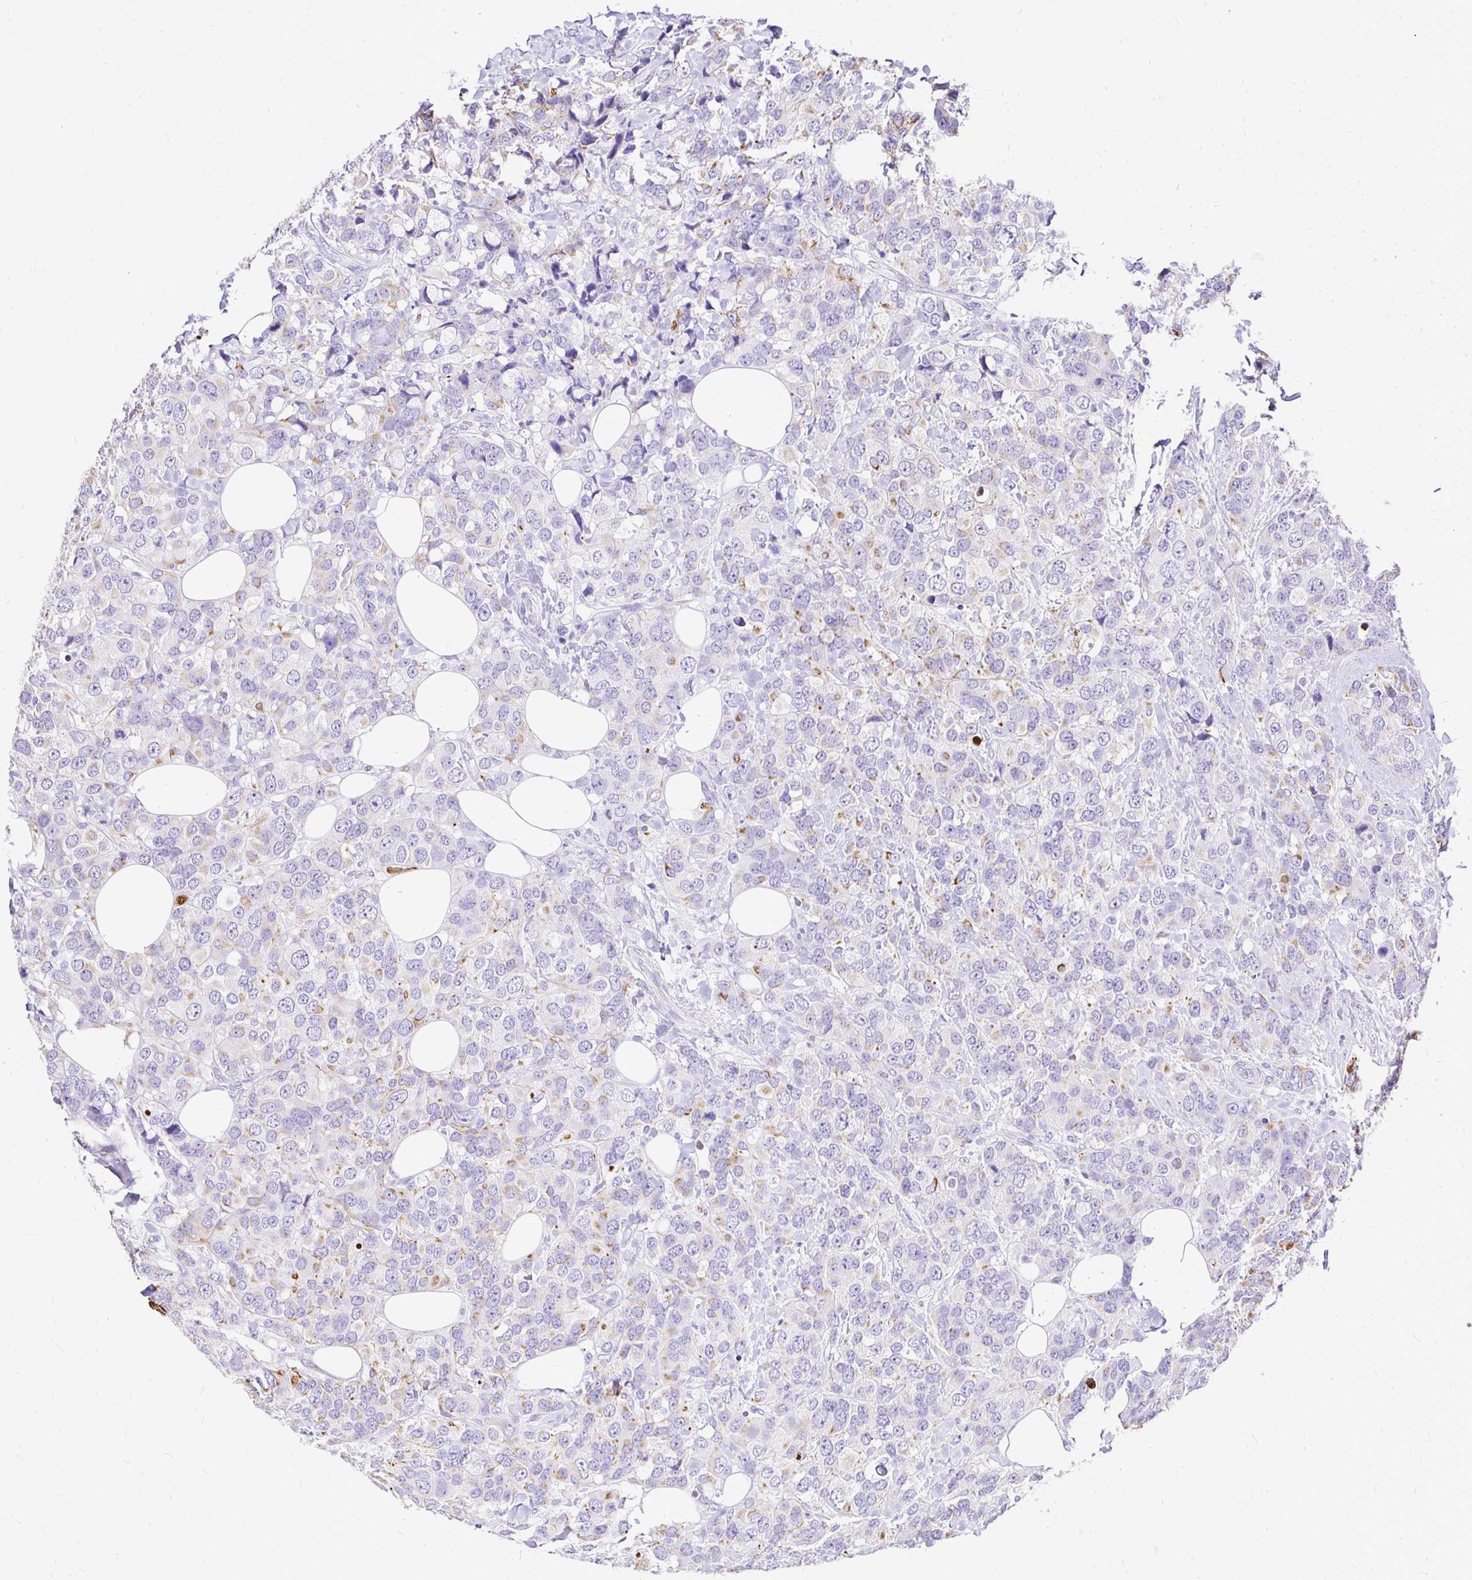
{"staining": {"intensity": "moderate", "quantity": "<25%", "location": "cytoplasmic/membranous"}, "tissue": "breast cancer", "cell_type": "Tumor cells", "image_type": "cancer", "snomed": [{"axis": "morphology", "description": "Lobular carcinoma"}, {"axis": "topography", "description": "Breast"}], "caption": "IHC micrograph of human lobular carcinoma (breast) stained for a protein (brown), which shows low levels of moderate cytoplasmic/membranous positivity in approximately <25% of tumor cells.", "gene": "TAF1D", "patient": {"sex": "female", "age": 59}}